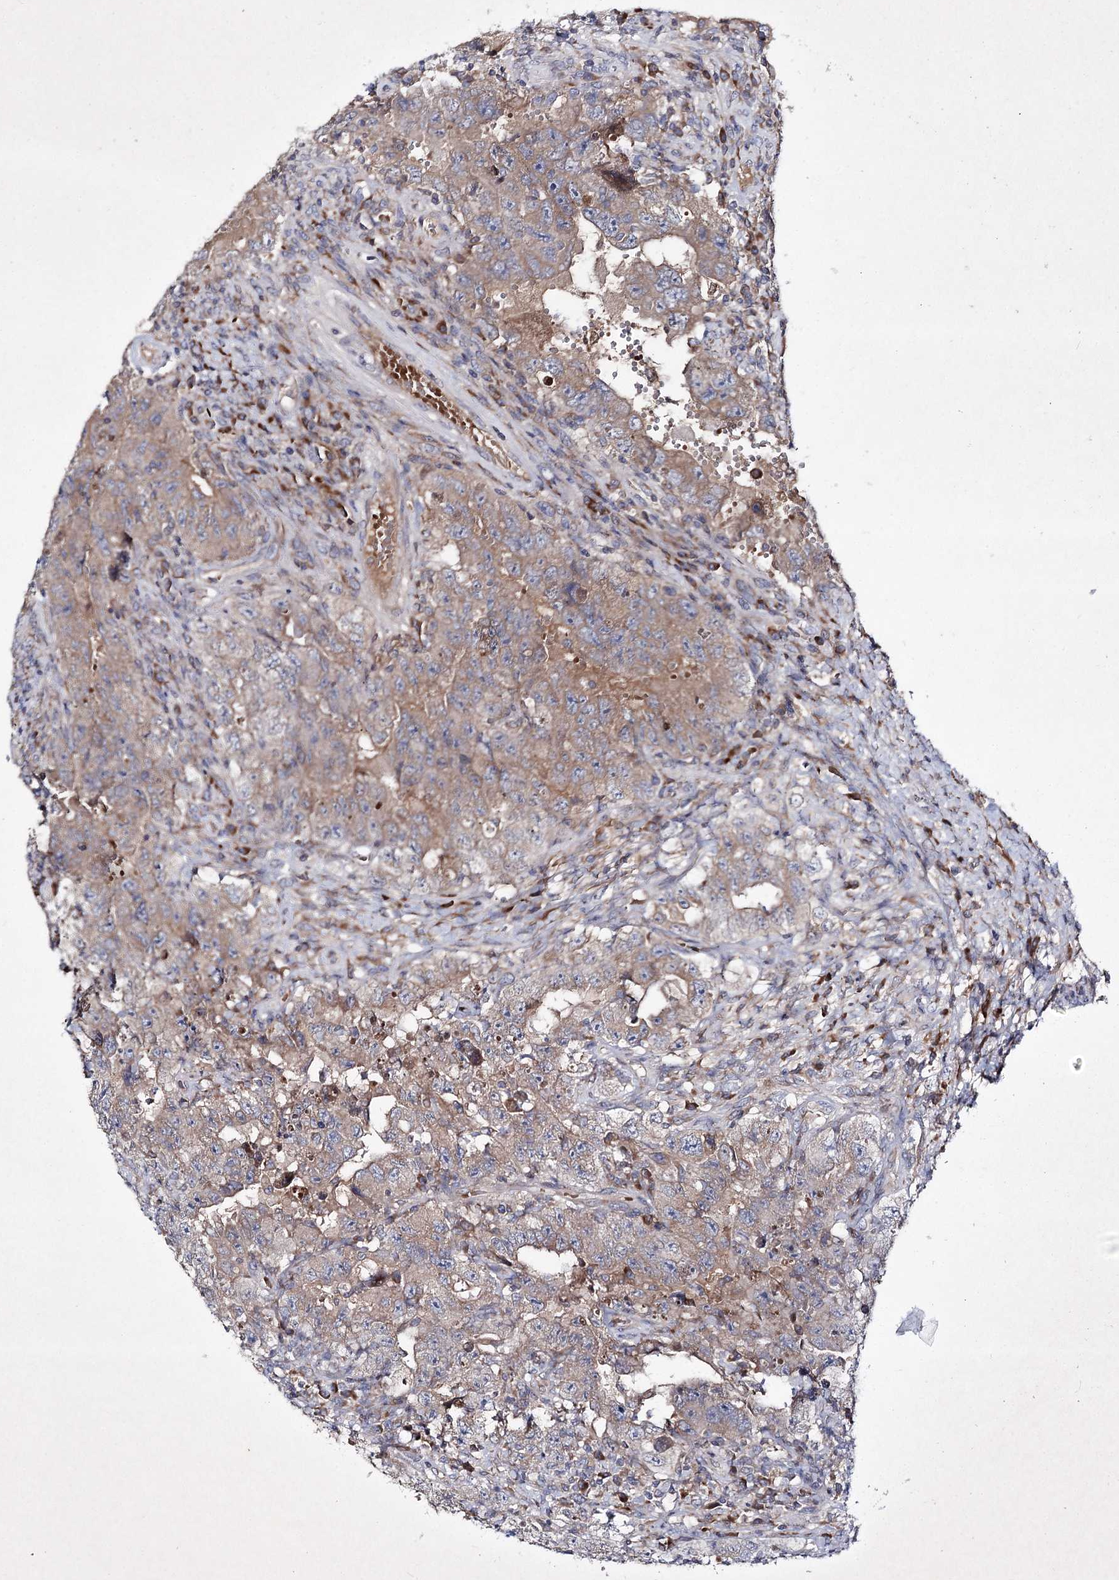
{"staining": {"intensity": "weak", "quantity": ">75%", "location": "cytoplasmic/membranous"}, "tissue": "testis cancer", "cell_type": "Tumor cells", "image_type": "cancer", "snomed": [{"axis": "morphology", "description": "Carcinoma, Embryonal, NOS"}, {"axis": "topography", "description": "Testis"}], "caption": "Brown immunohistochemical staining in testis cancer (embryonal carcinoma) shows weak cytoplasmic/membranous staining in approximately >75% of tumor cells. (DAB (3,3'-diaminobenzidine) = brown stain, brightfield microscopy at high magnification).", "gene": "ALG9", "patient": {"sex": "male", "age": 26}}